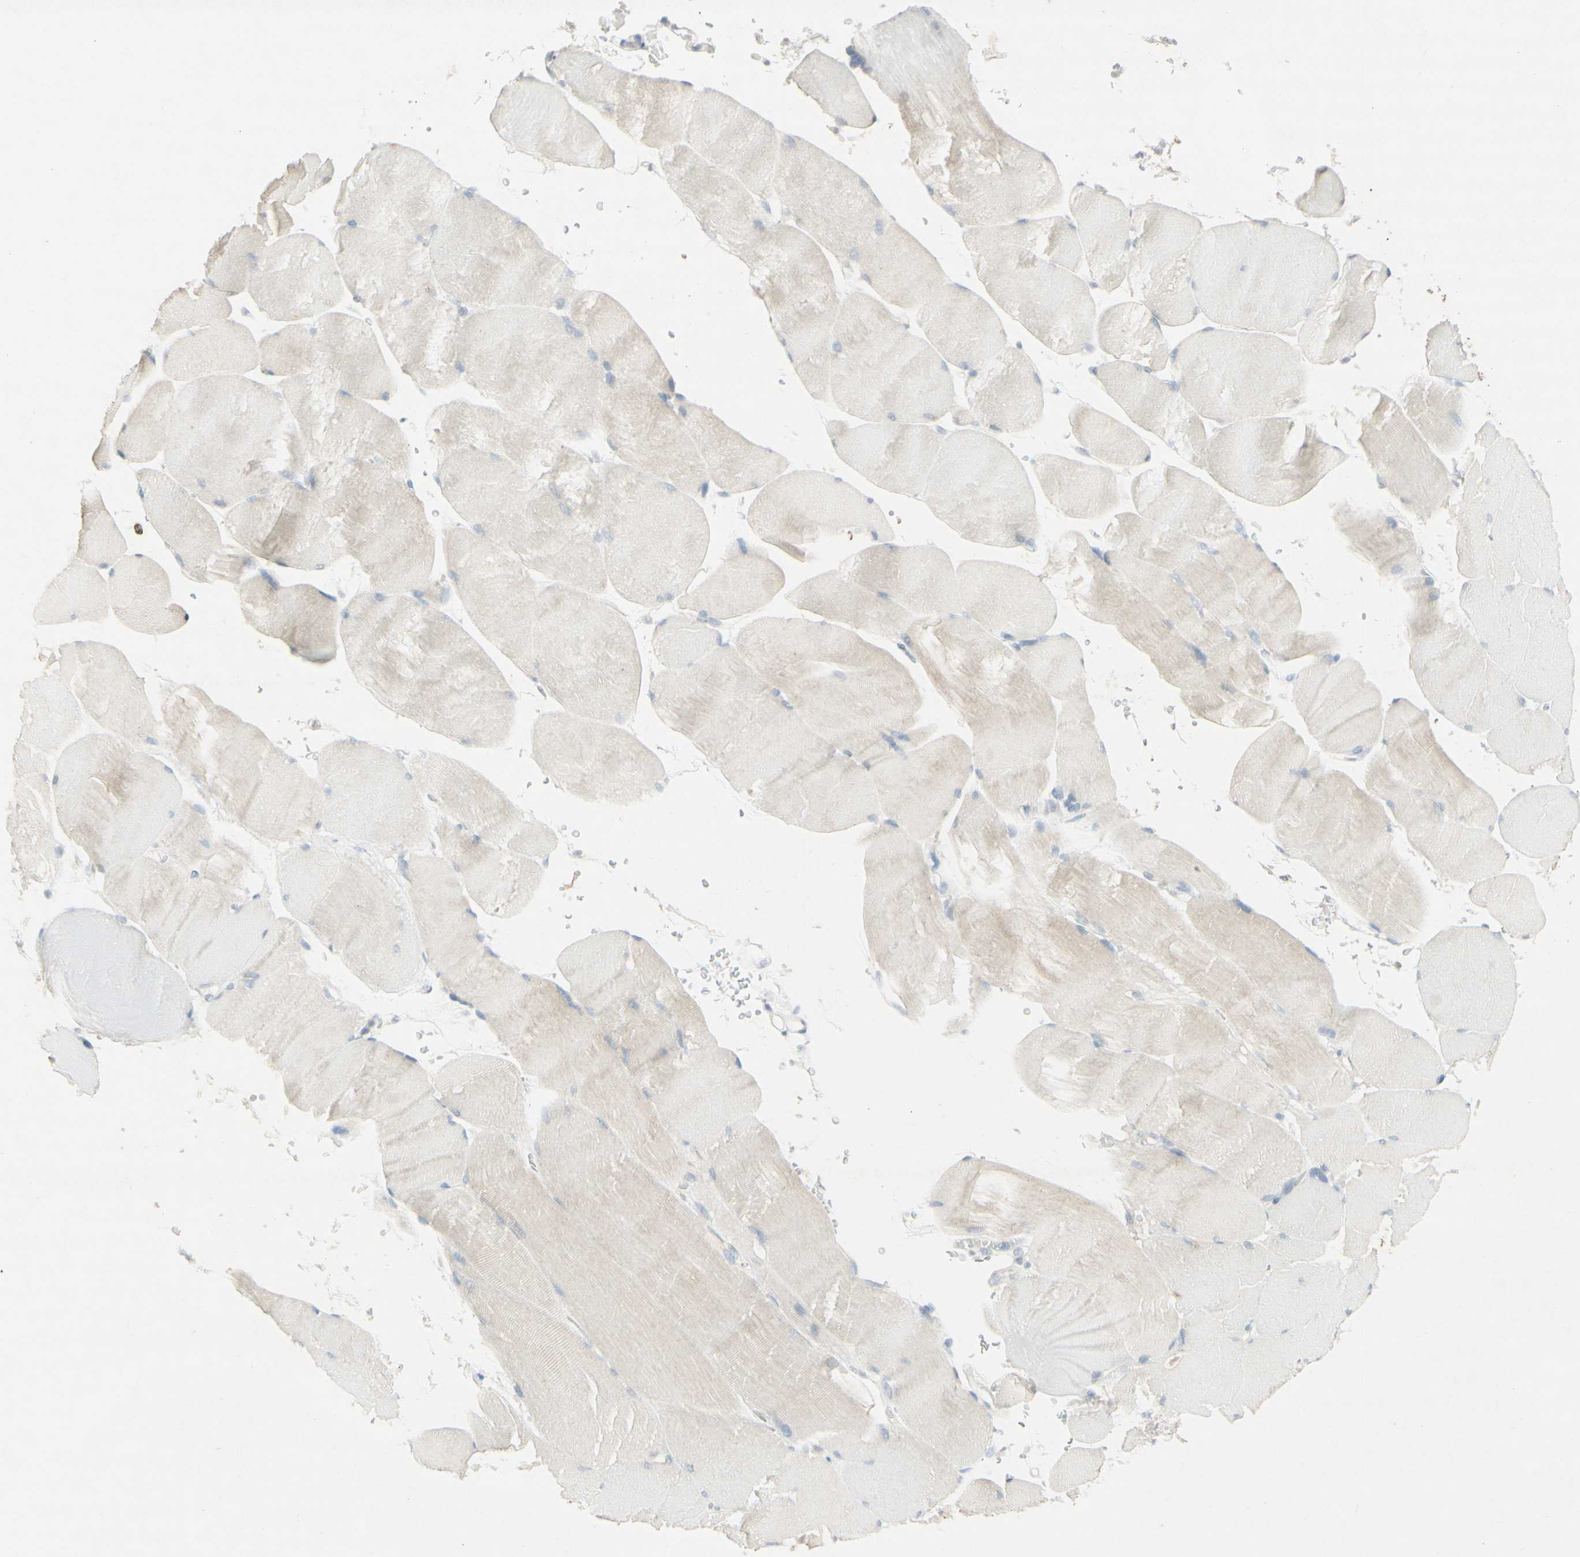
{"staining": {"intensity": "negative", "quantity": "none", "location": "none"}, "tissue": "skeletal muscle", "cell_type": "Myocytes", "image_type": "normal", "snomed": [{"axis": "morphology", "description": "Normal tissue, NOS"}, {"axis": "topography", "description": "Skin"}, {"axis": "topography", "description": "Skeletal muscle"}], "caption": "A histopathology image of skeletal muscle stained for a protein reveals no brown staining in myocytes.", "gene": "ATP6V1B1", "patient": {"sex": "male", "age": 83}}